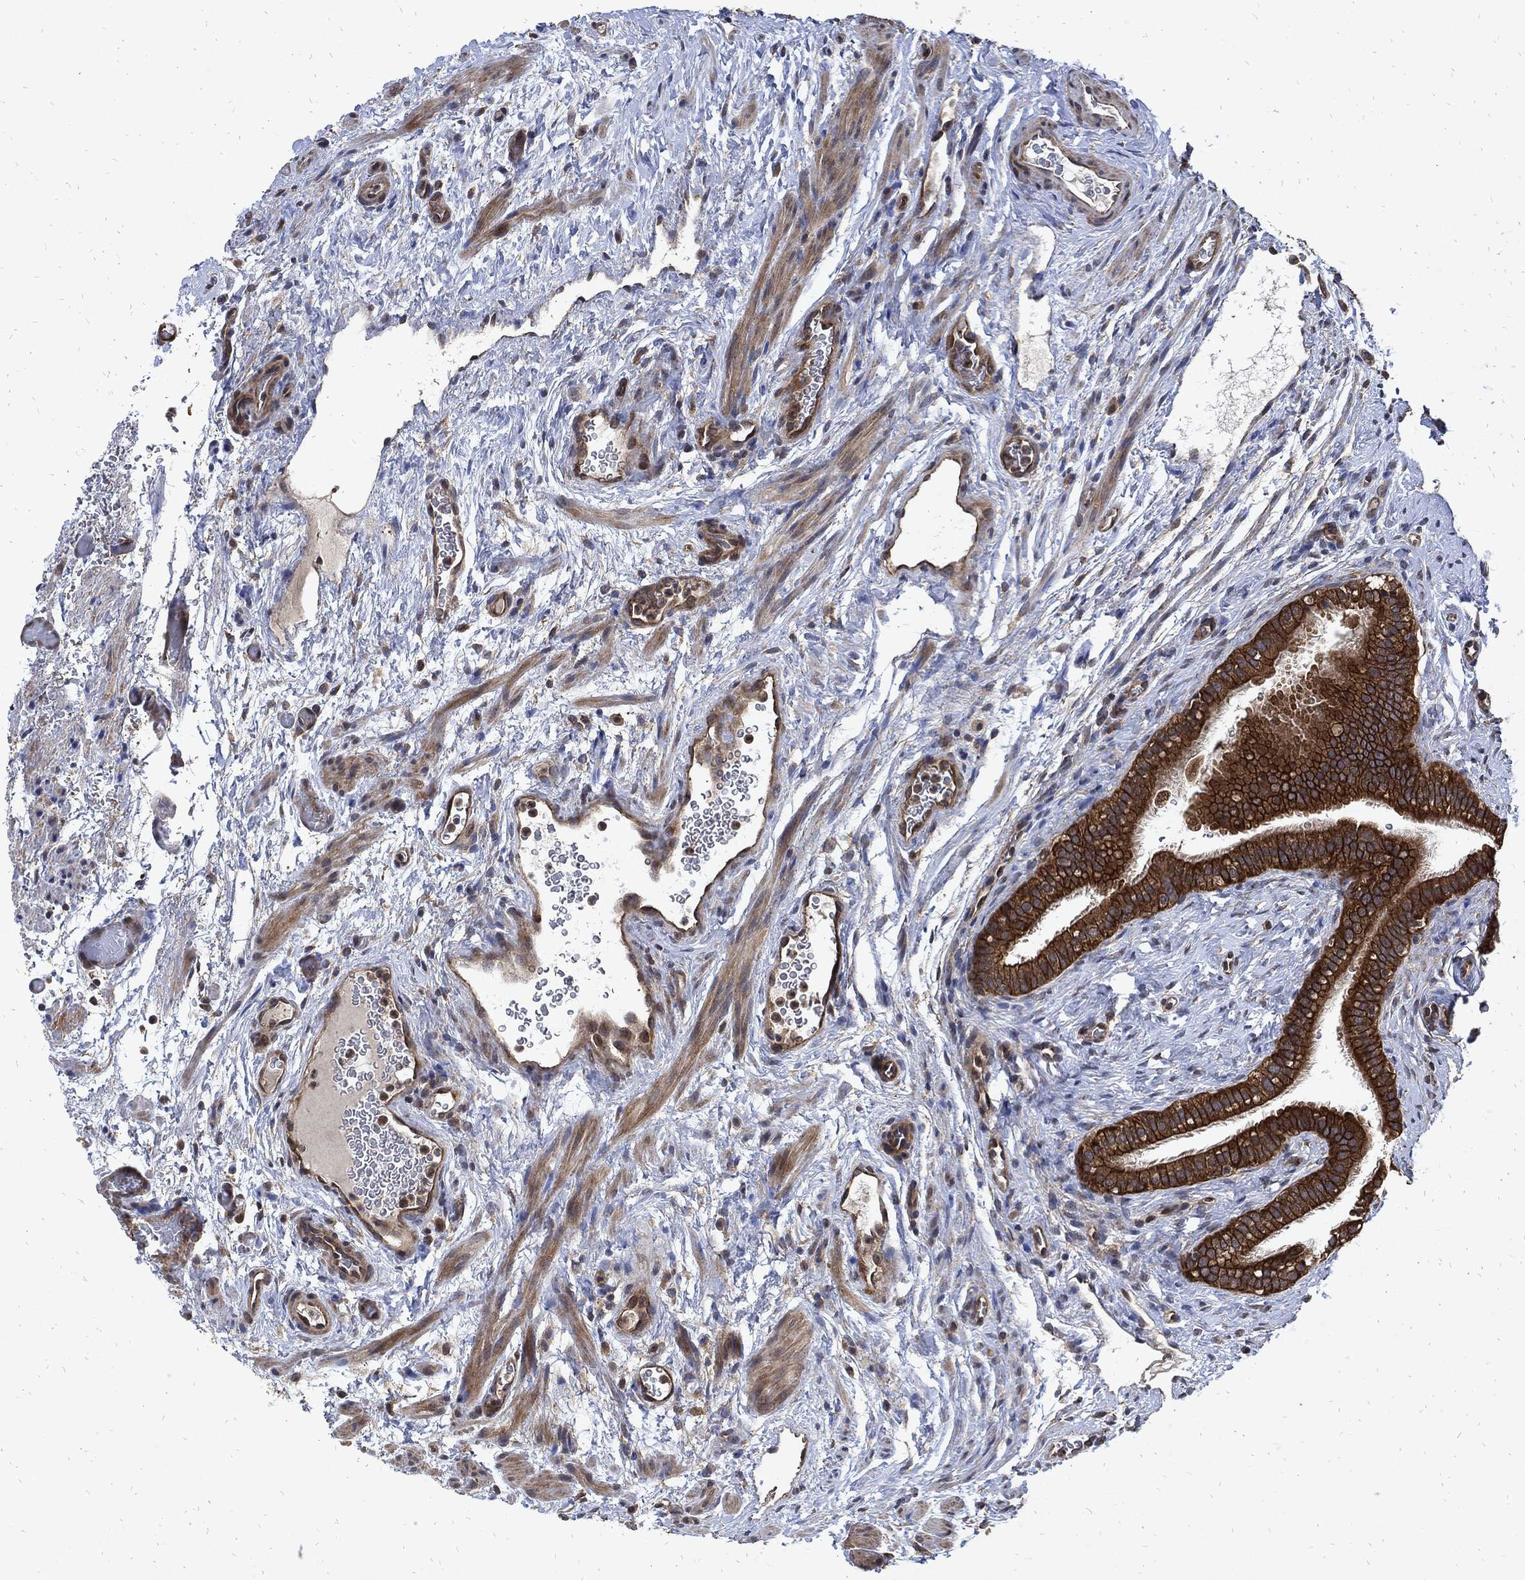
{"staining": {"intensity": "strong", "quantity": ">75%", "location": "cytoplasmic/membranous"}, "tissue": "fallopian tube", "cell_type": "Glandular cells", "image_type": "normal", "snomed": [{"axis": "morphology", "description": "Normal tissue, NOS"}, {"axis": "topography", "description": "Fallopian tube"}], "caption": "Immunohistochemical staining of normal fallopian tube shows >75% levels of strong cytoplasmic/membranous protein expression in approximately >75% of glandular cells. (brown staining indicates protein expression, while blue staining denotes nuclei).", "gene": "DCTN1", "patient": {"sex": "female", "age": 41}}